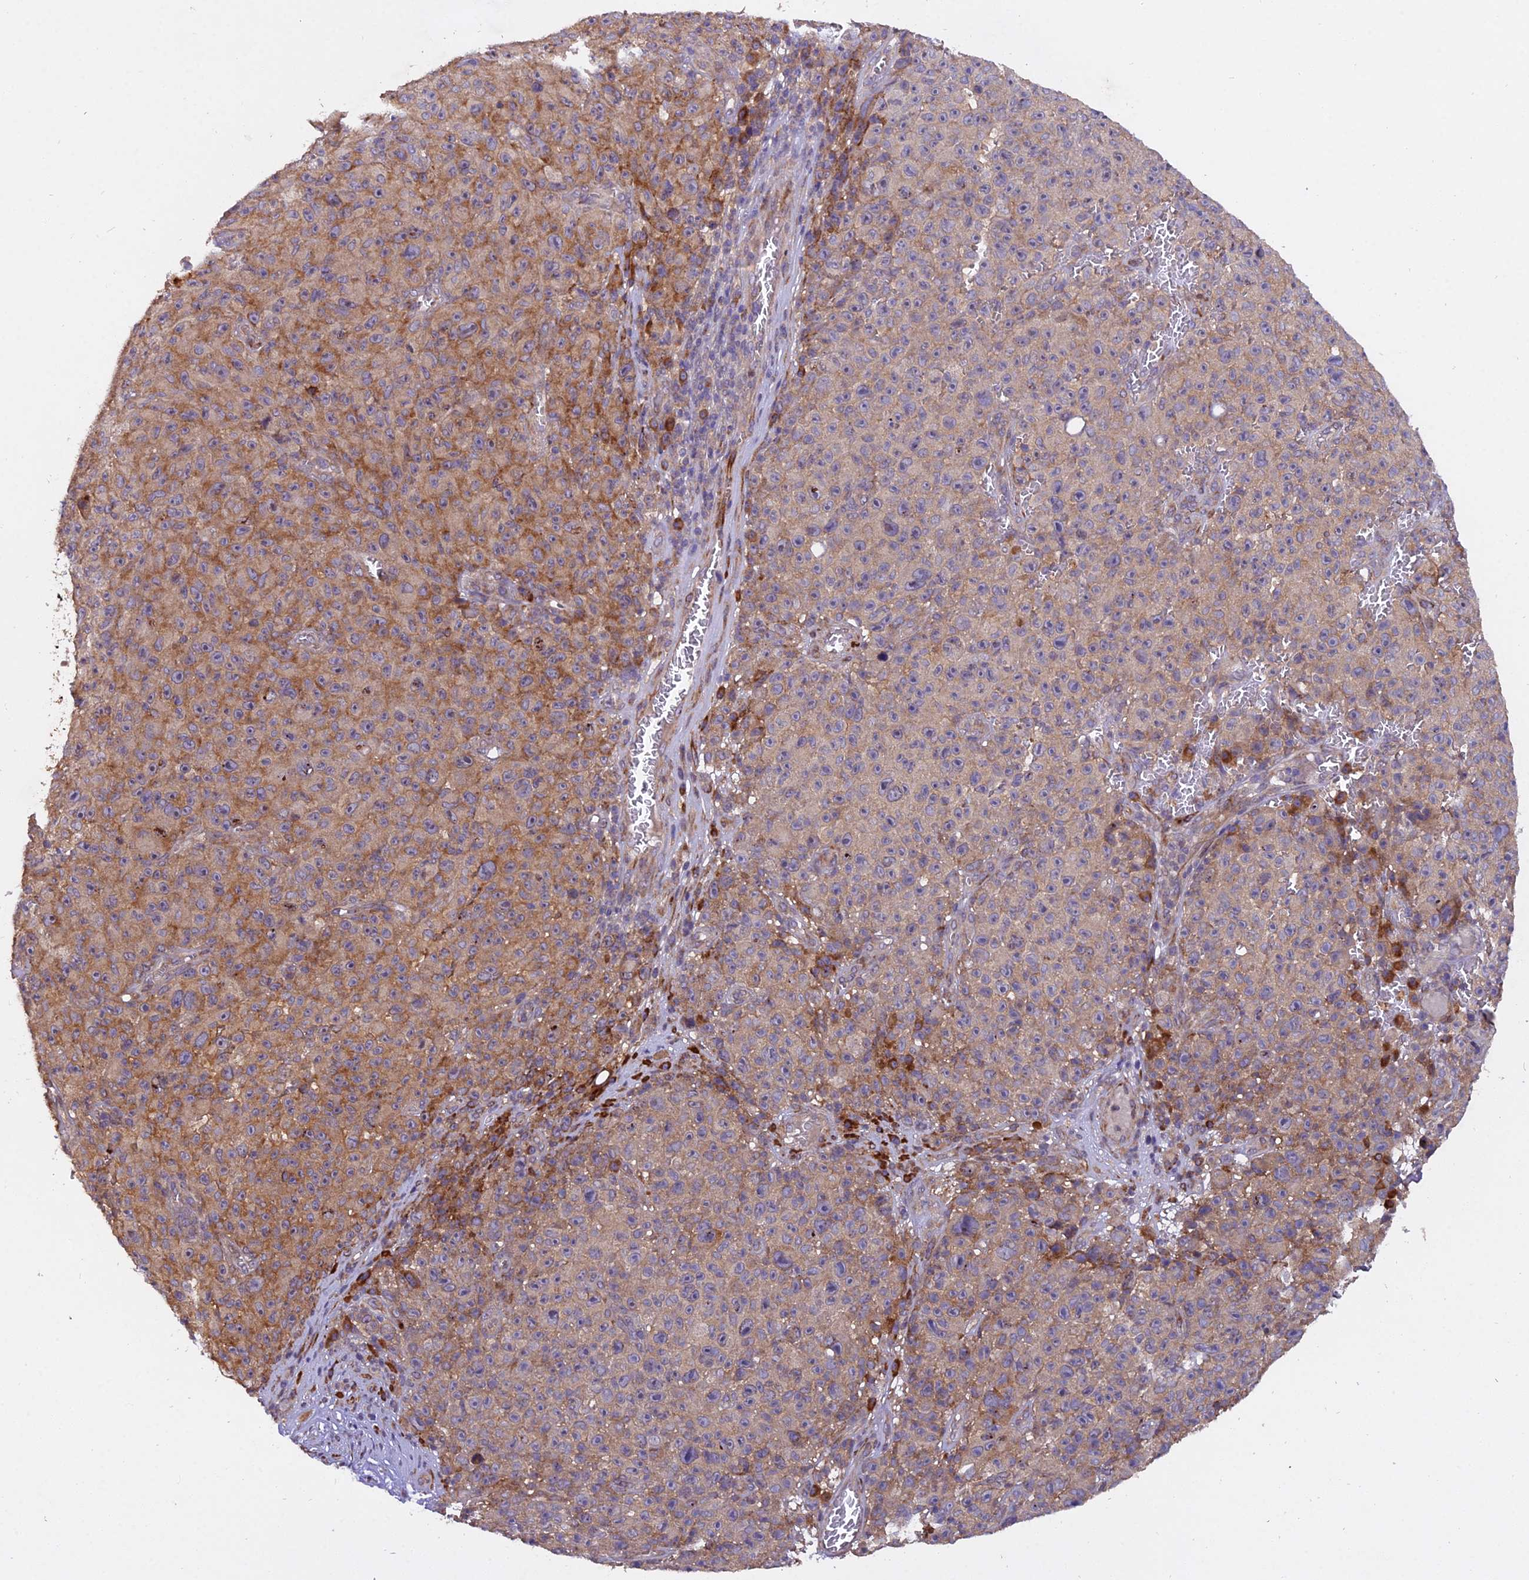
{"staining": {"intensity": "moderate", "quantity": "25%-75%", "location": "cytoplasmic/membranous"}, "tissue": "melanoma", "cell_type": "Tumor cells", "image_type": "cancer", "snomed": [{"axis": "morphology", "description": "Malignant melanoma, NOS"}, {"axis": "topography", "description": "Skin"}], "caption": "Human melanoma stained with a protein marker shows moderate staining in tumor cells.", "gene": "CENPL", "patient": {"sex": "female", "age": 82}}